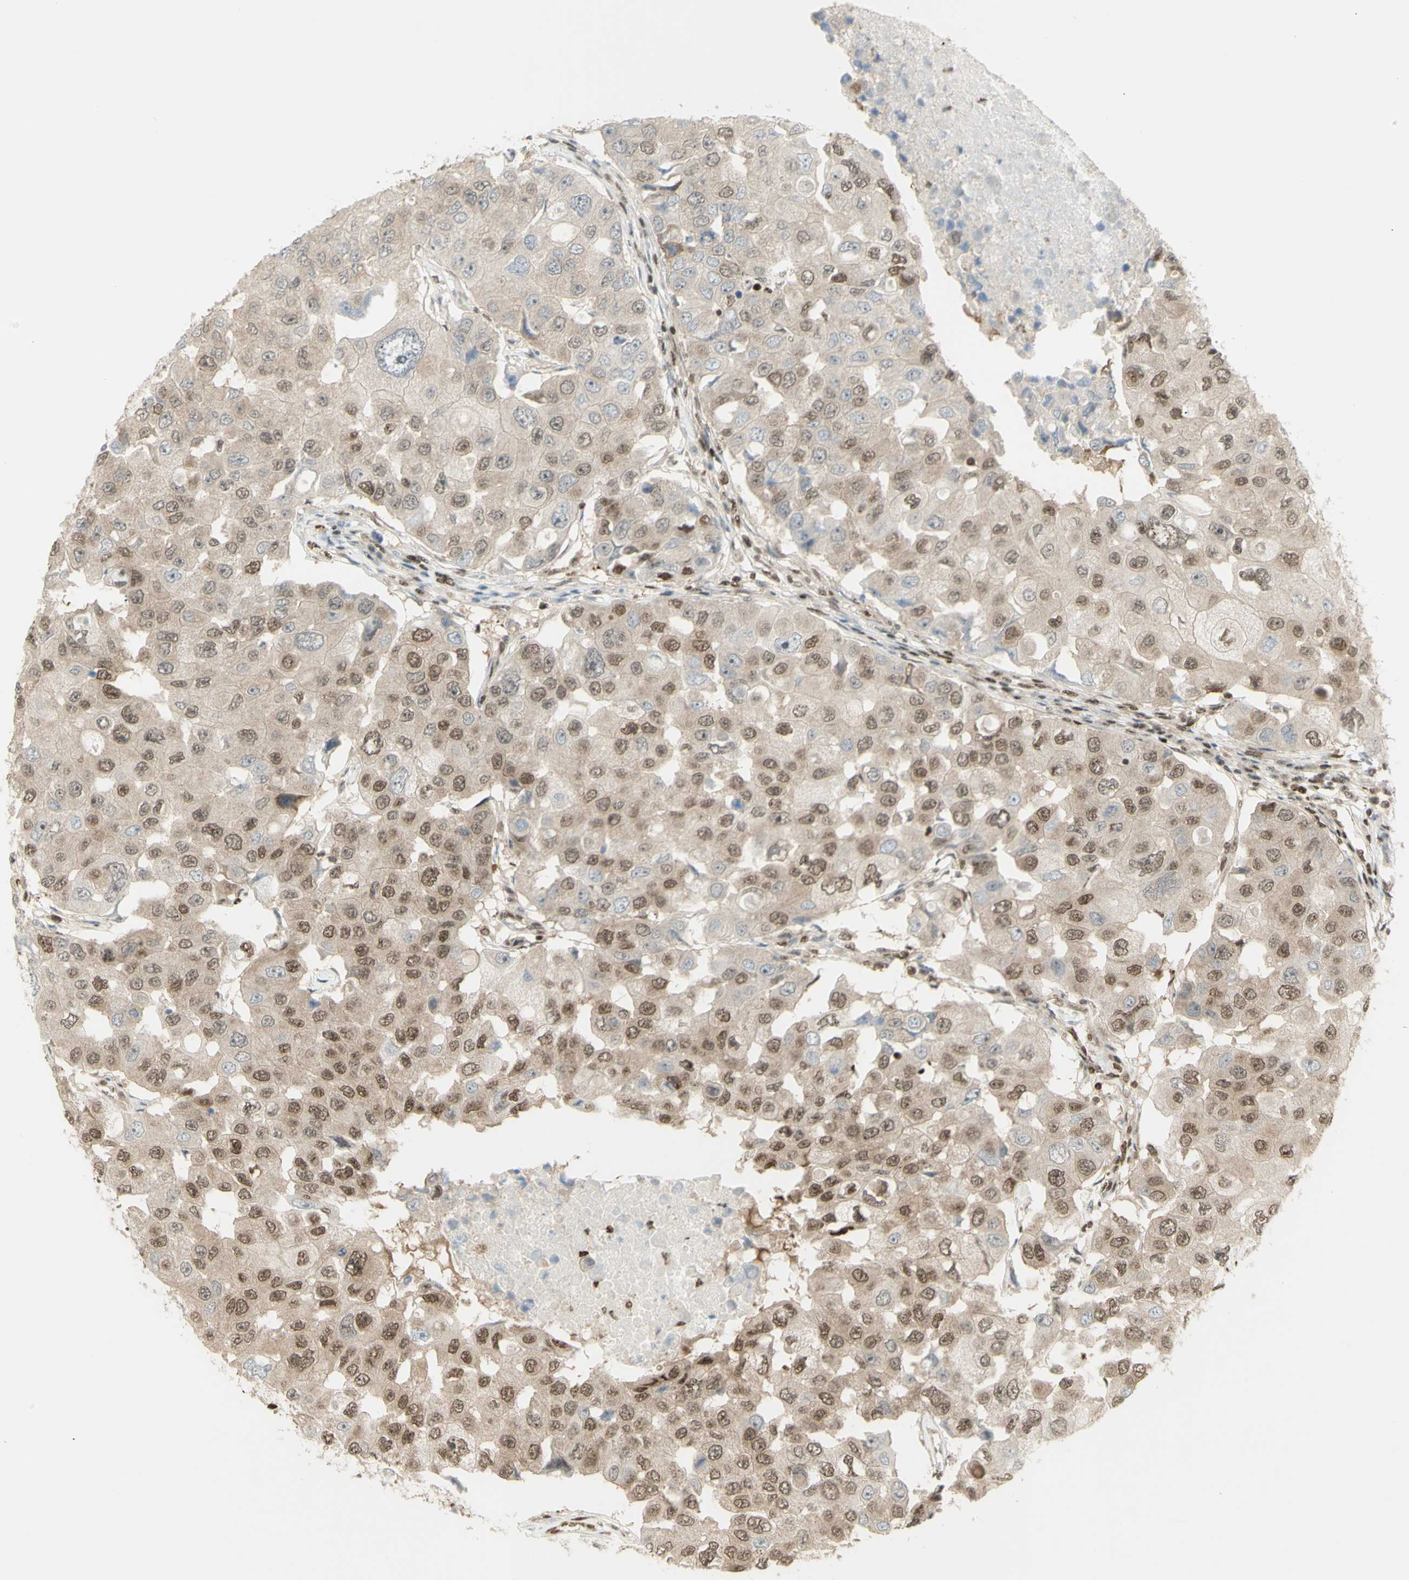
{"staining": {"intensity": "weak", "quantity": "25%-75%", "location": "nuclear"}, "tissue": "breast cancer", "cell_type": "Tumor cells", "image_type": "cancer", "snomed": [{"axis": "morphology", "description": "Duct carcinoma"}, {"axis": "topography", "description": "Breast"}], "caption": "Breast infiltrating ductal carcinoma stained with a protein marker displays weak staining in tumor cells.", "gene": "ZMYM6", "patient": {"sex": "female", "age": 27}}